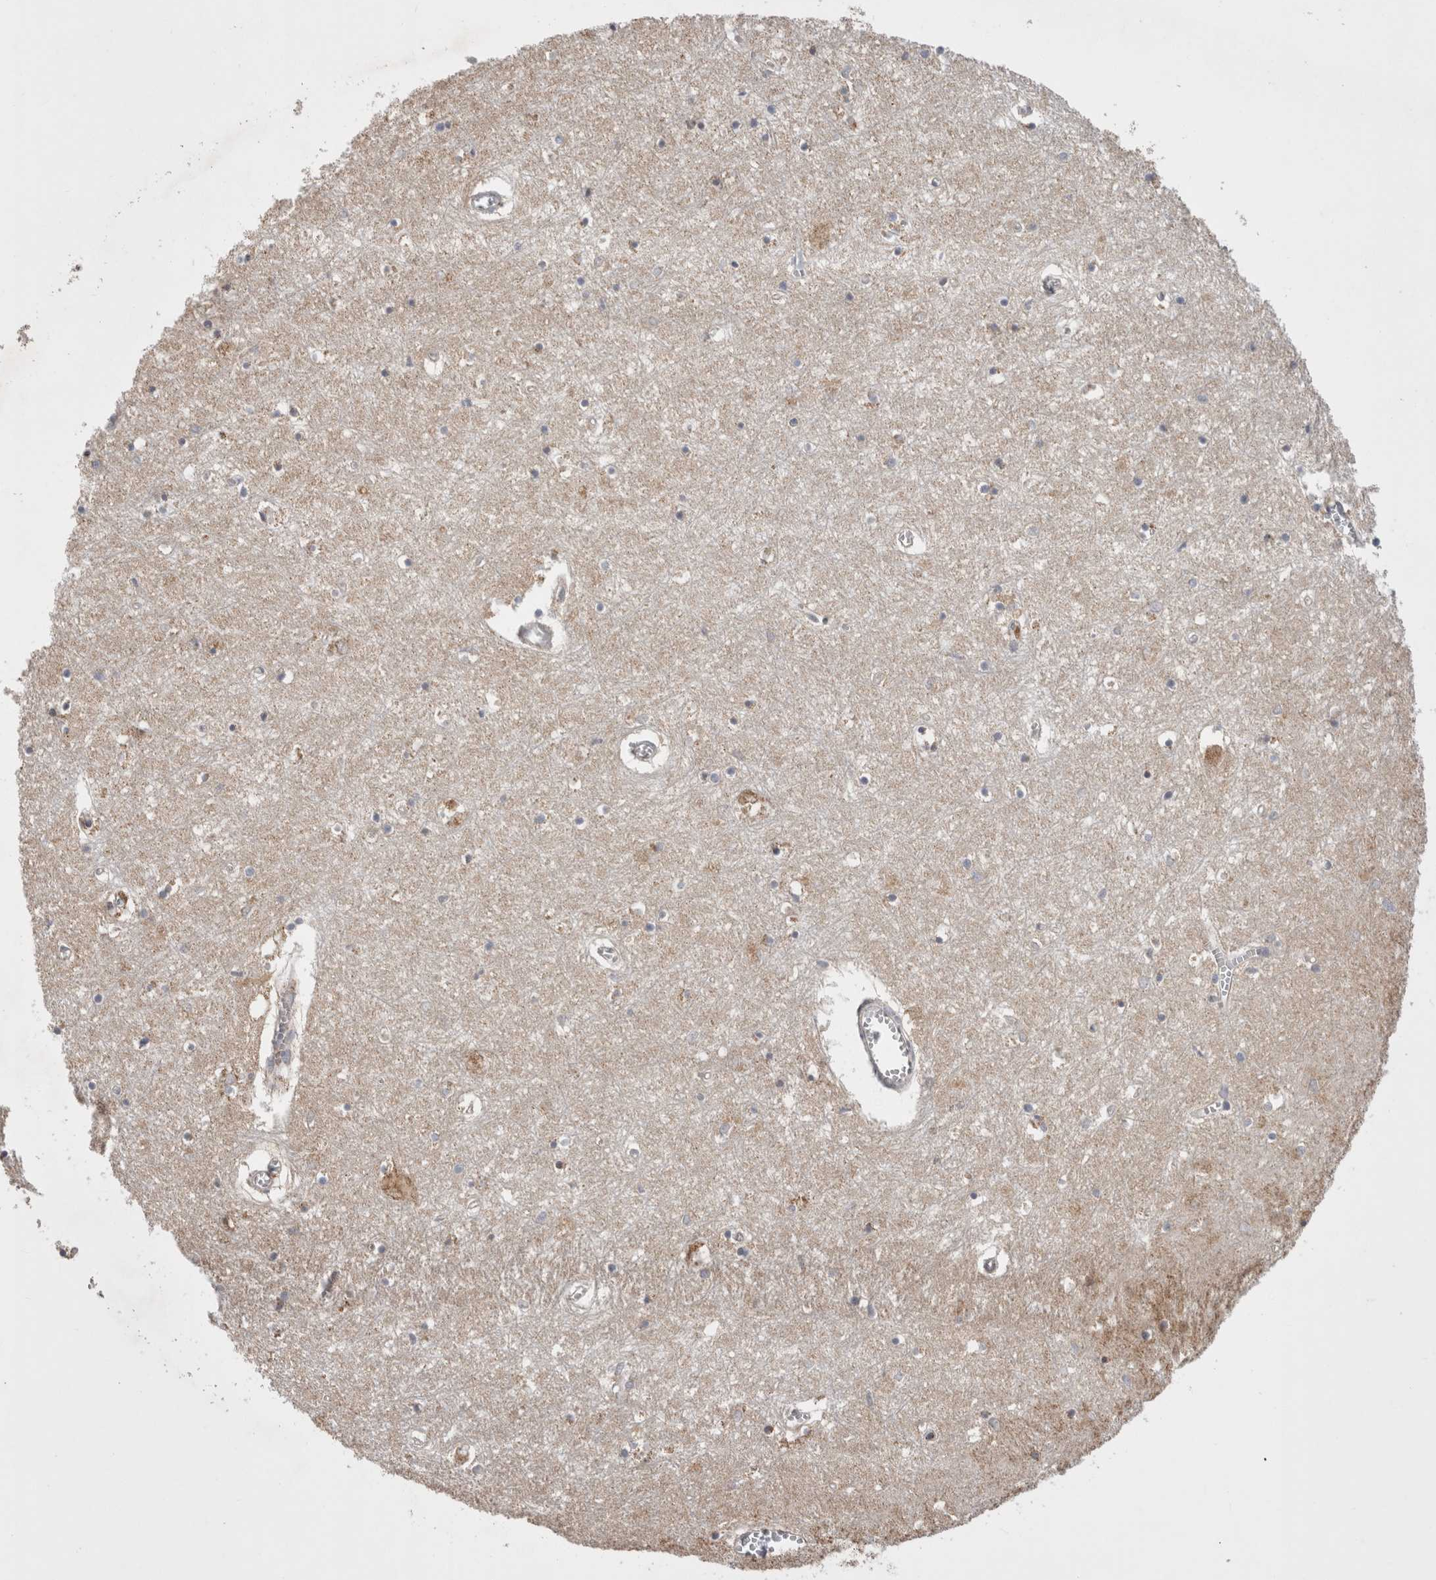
{"staining": {"intensity": "weak", "quantity": "25%-75%", "location": "cytoplasmic/membranous"}, "tissue": "hippocampus", "cell_type": "Glial cells", "image_type": "normal", "snomed": [{"axis": "morphology", "description": "Normal tissue, NOS"}, {"axis": "topography", "description": "Hippocampus"}], "caption": "DAB immunohistochemical staining of benign hippocampus exhibits weak cytoplasmic/membranous protein positivity in approximately 25%-75% of glial cells. The staining was performed using DAB (3,3'-diaminobenzidine) to visualize the protein expression in brown, while the nuclei were stained in blue with hematoxylin (Magnification: 20x).", "gene": "HROB", "patient": {"sex": "male", "age": 70}}